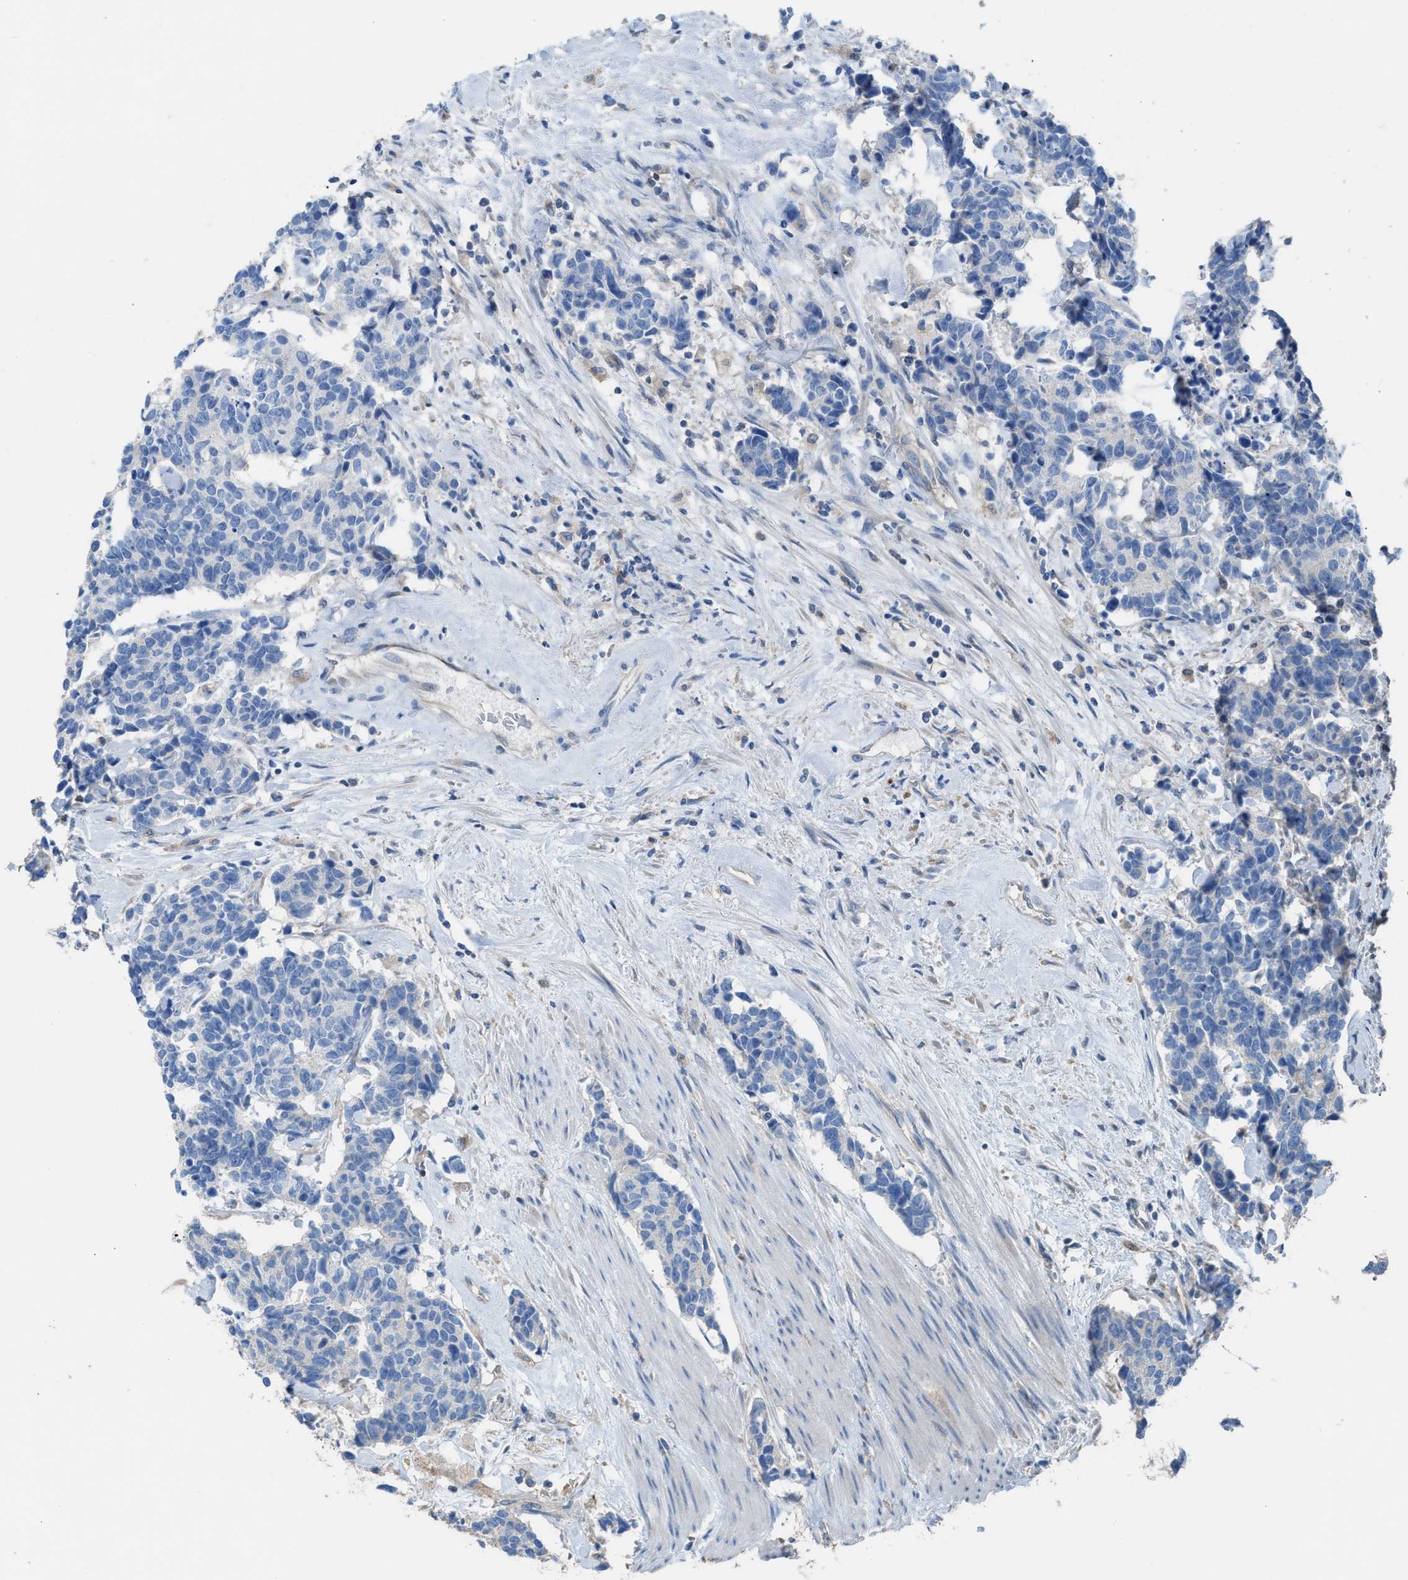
{"staining": {"intensity": "negative", "quantity": "none", "location": "none"}, "tissue": "carcinoid", "cell_type": "Tumor cells", "image_type": "cancer", "snomed": [{"axis": "morphology", "description": "Carcinoma, NOS"}, {"axis": "morphology", "description": "Carcinoid, malignant, NOS"}, {"axis": "topography", "description": "Urinary bladder"}], "caption": "Immunohistochemical staining of carcinoid demonstrates no significant positivity in tumor cells.", "gene": "NQO2", "patient": {"sex": "male", "age": 57}}